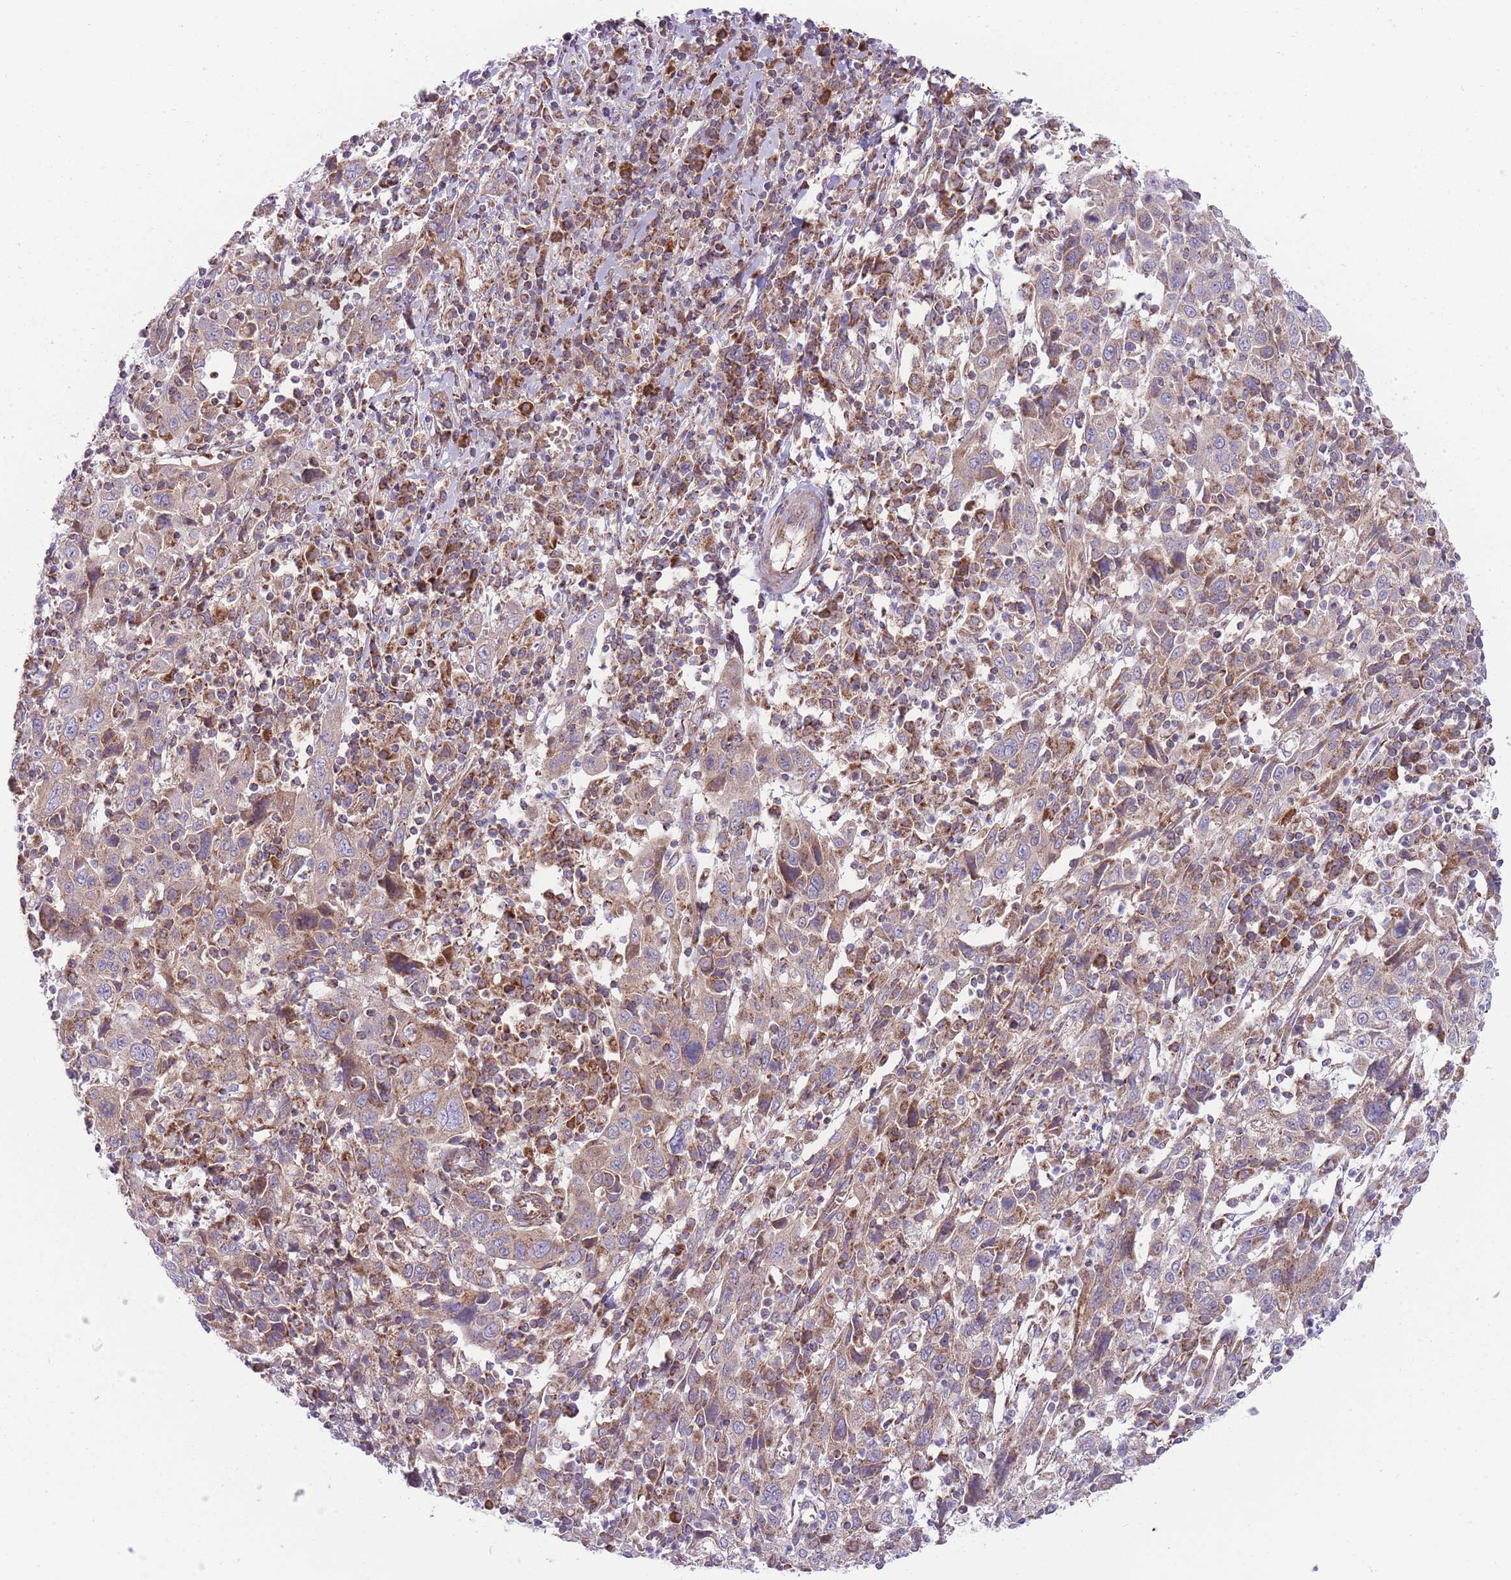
{"staining": {"intensity": "weak", "quantity": "25%-75%", "location": "cytoplasmic/membranous"}, "tissue": "cervical cancer", "cell_type": "Tumor cells", "image_type": "cancer", "snomed": [{"axis": "morphology", "description": "Squamous cell carcinoma, NOS"}, {"axis": "topography", "description": "Cervix"}], "caption": "Brown immunohistochemical staining in squamous cell carcinoma (cervical) shows weak cytoplasmic/membranous positivity in approximately 25%-75% of tumor cells.", "gene": "ANKRD10", "patient": {"sex": "female", "age": 46}}